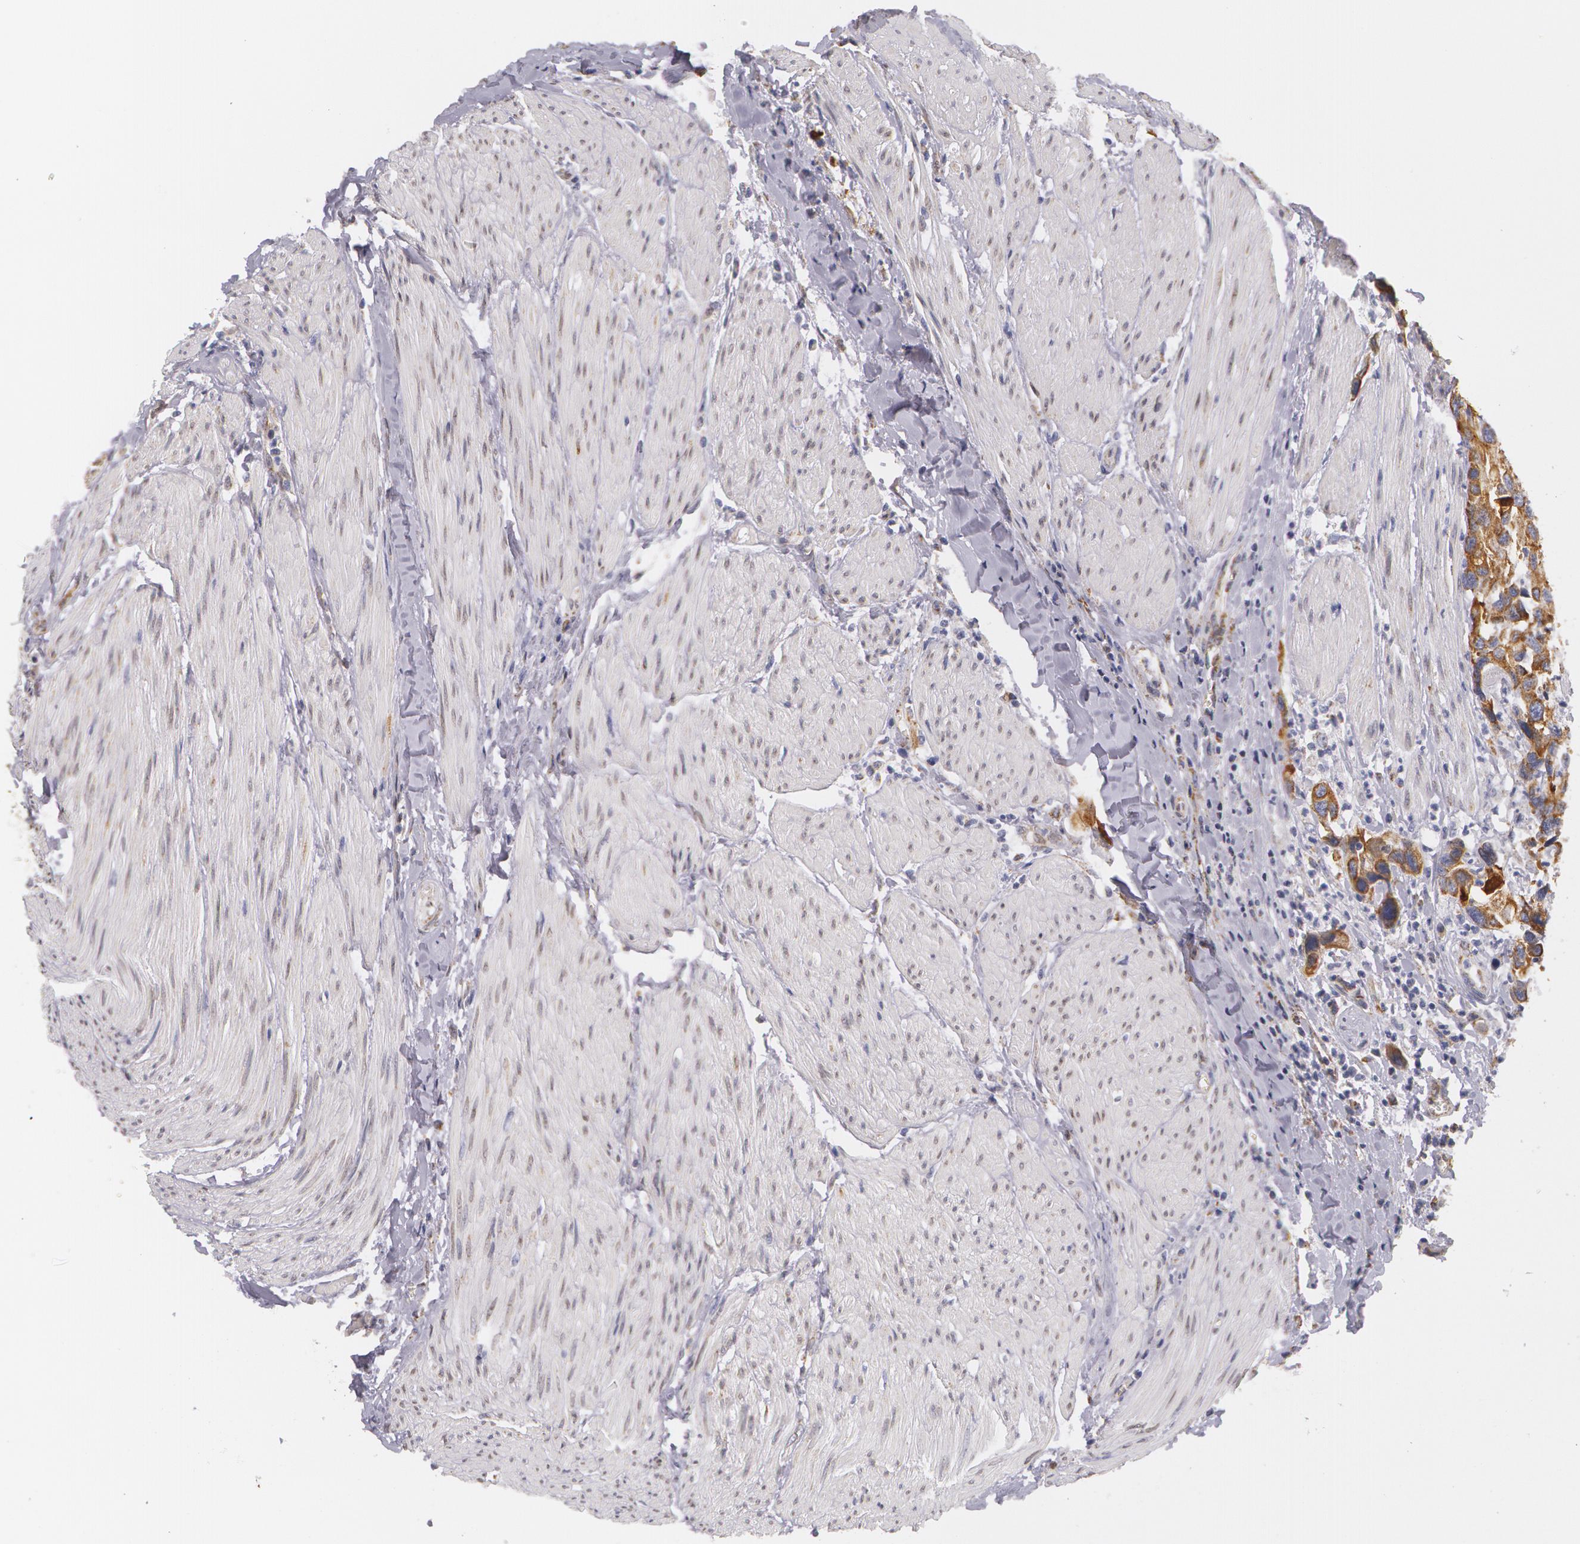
{"staining": {"intensity": "moderate", "quantity": ">75%", "location": "cytoplasmic/membranous"}, "tissue": "urothelial cancer", "cell_type": "Tumor cells", "image_type": "cancer", "snomed": [{"axis": "morphology", "description": "Urothelial carcinoma, High grade"}, {"axis": "topography", "description": "Urinary bladder"}], "caption": "Moderate cytoplasmic/membranous expression for a protein is identified in approximately >75% of tumor cells of urothelial cancer using immunohistochemistry (IHC).", "gene": "KRT18", "patient": {"sex": "male", "age": 66}}